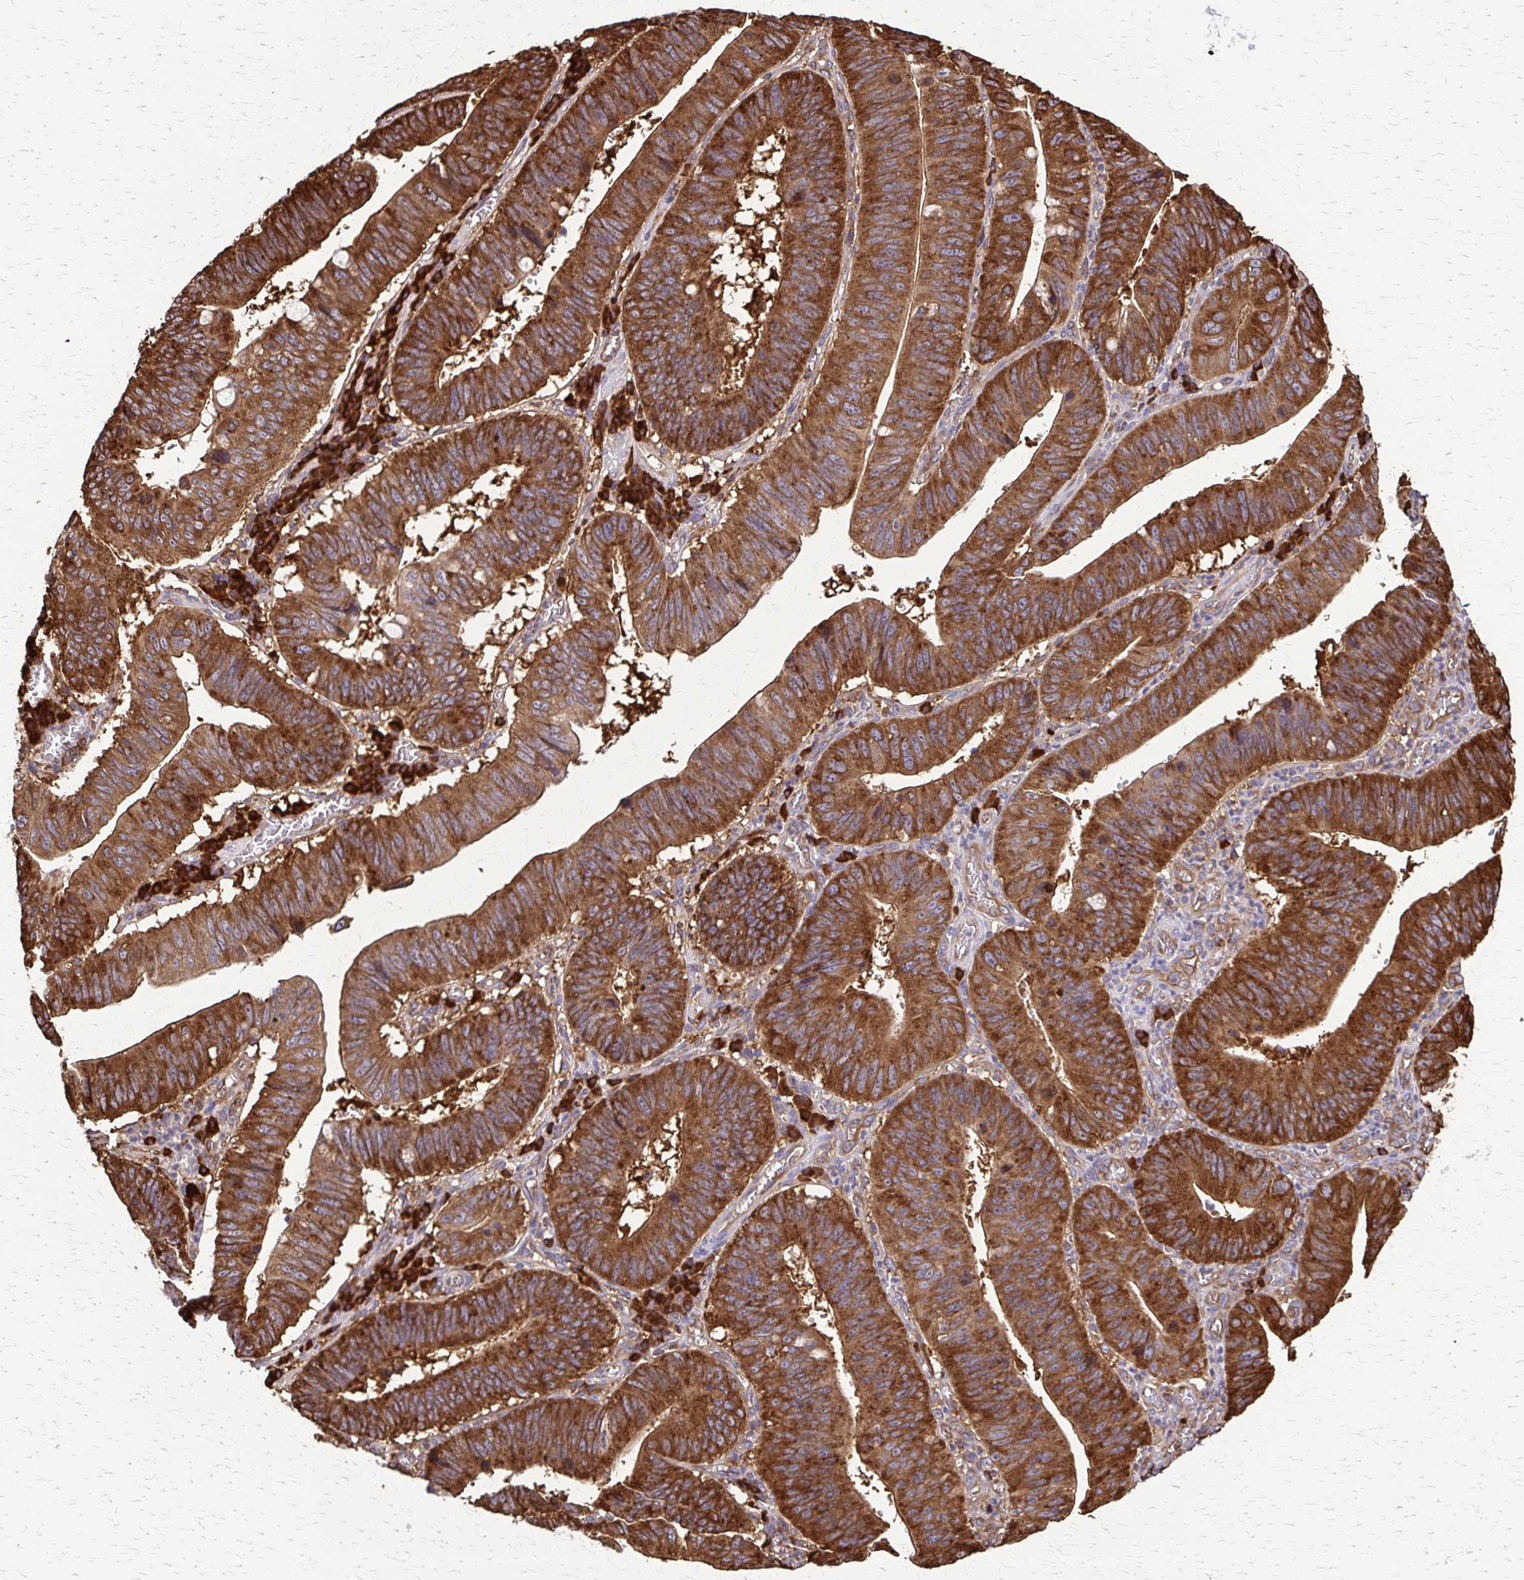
{"staining": {"intensity": "strong", "quantity": ">75%", "location": "cytoplasmic/membranous"}, "tissue": "stomach cancer", "cell_type": "Tumor cells", "image_type": "cancer", "snomed": [{"axis": "morphology", "description": "Adenocarcinoma, NOS"}, {"axis": "topography", "description": "Stomach"}], "caption": "Immunohistochemical staining of stomach cancer (adenocarcinoma) reveals high levels of strong cytoplasmic/membranous protein staining in approximately >75% of tumor cells.", "gene": "EEF2", "patient": {"sex": "male", "age": 59}}